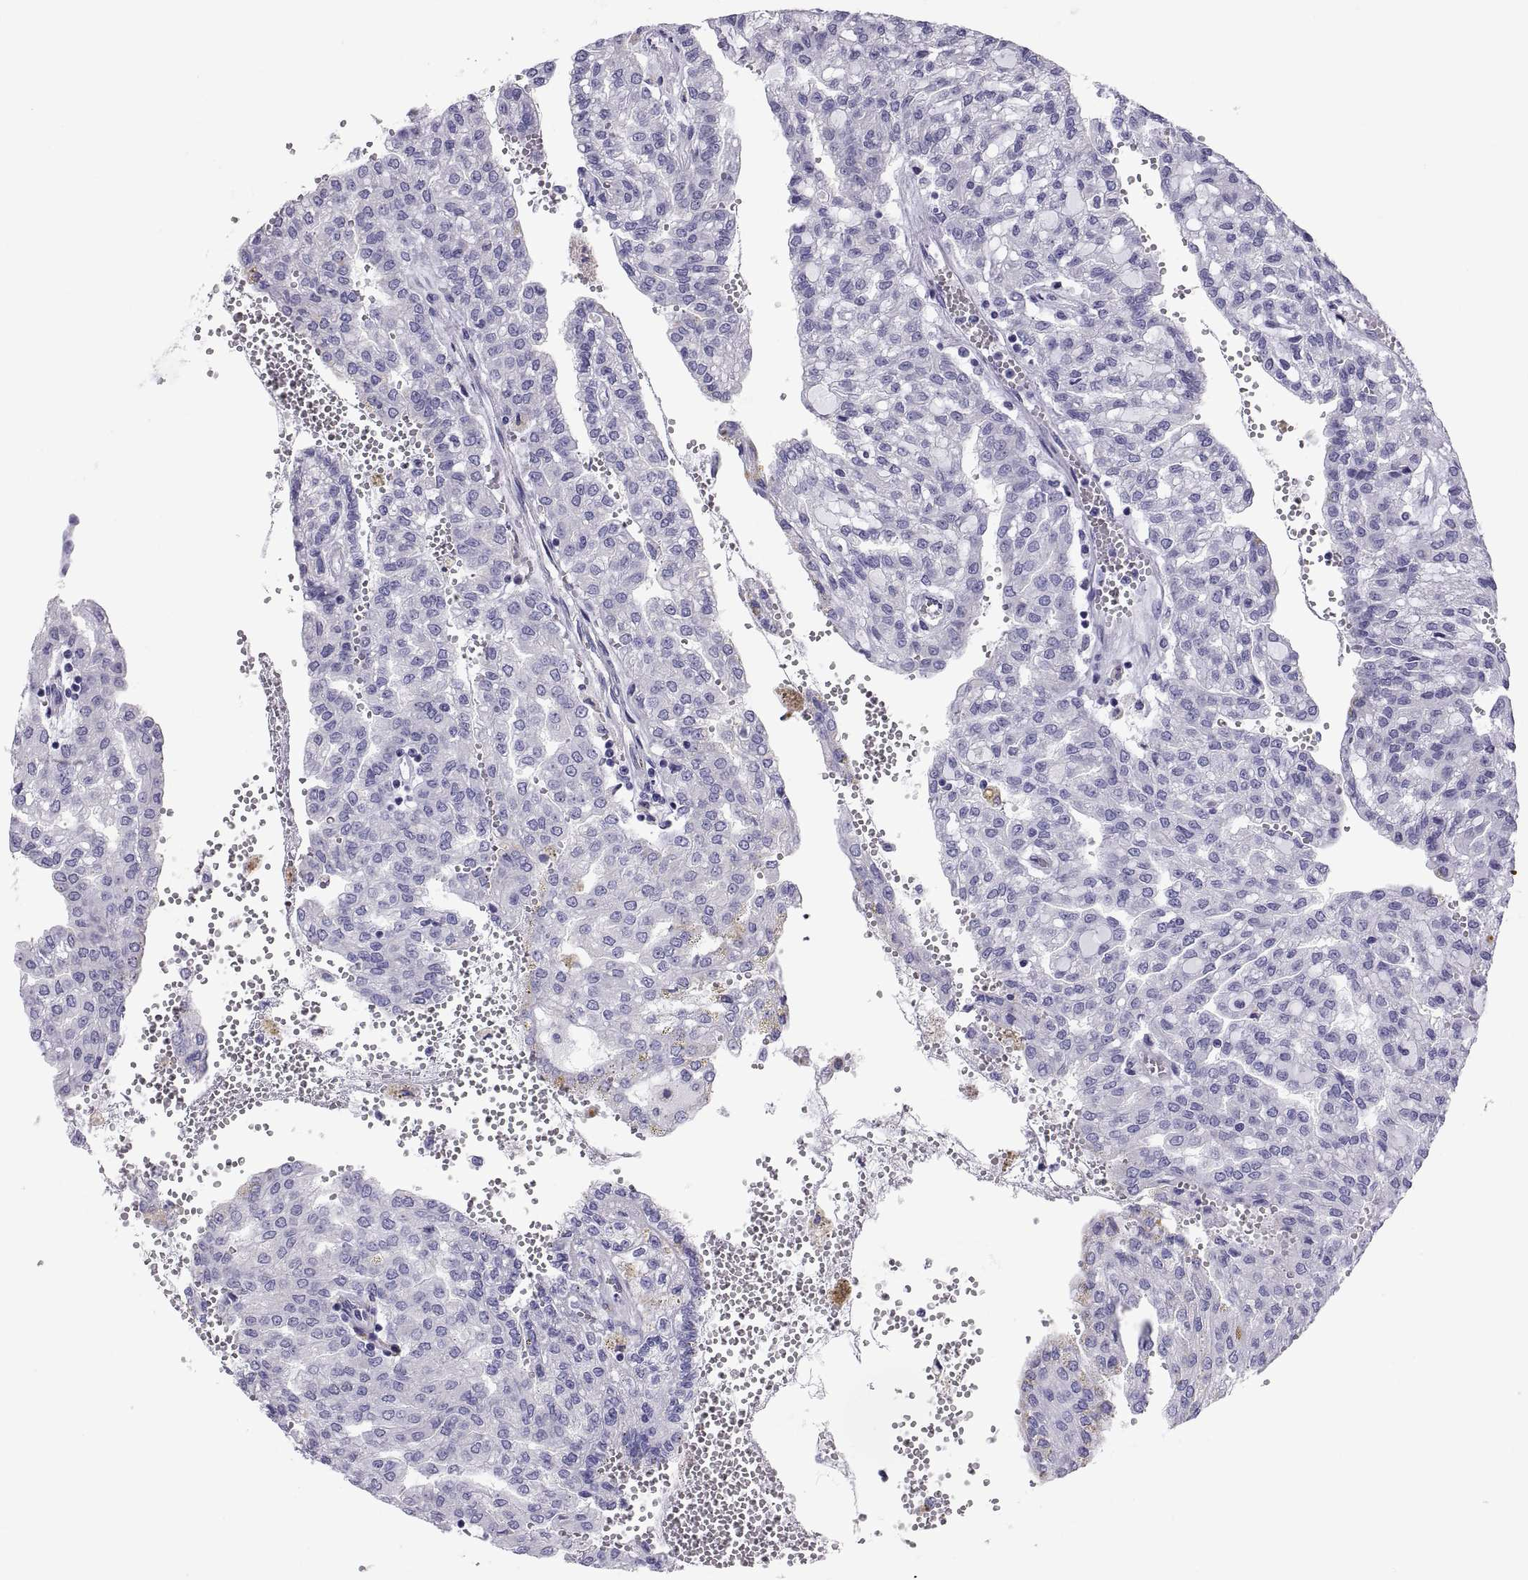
{"staining": {"intensity": "negative", "quantity": "none", "location": "none"}, "tissue": "renal cancer", "cell_type": "Tumor cells", "image_type": "cancer", "snomed": [{"axis": "morphology", "description": "Adenocarcinoma, NOS"}, {"axis": "topography", "description": "Kidney"}], "caption": "Immunohistochemistry (IHC) photomicrograph of neoplastic tissue: renal cancer (adenocarcinoma) stained with DAB (3,3'-diaminobenzidine) shows no significant protein positivity in tumor cells.", "gene": "RNASE12", "patient": {"sex": "male", "age": 63}}